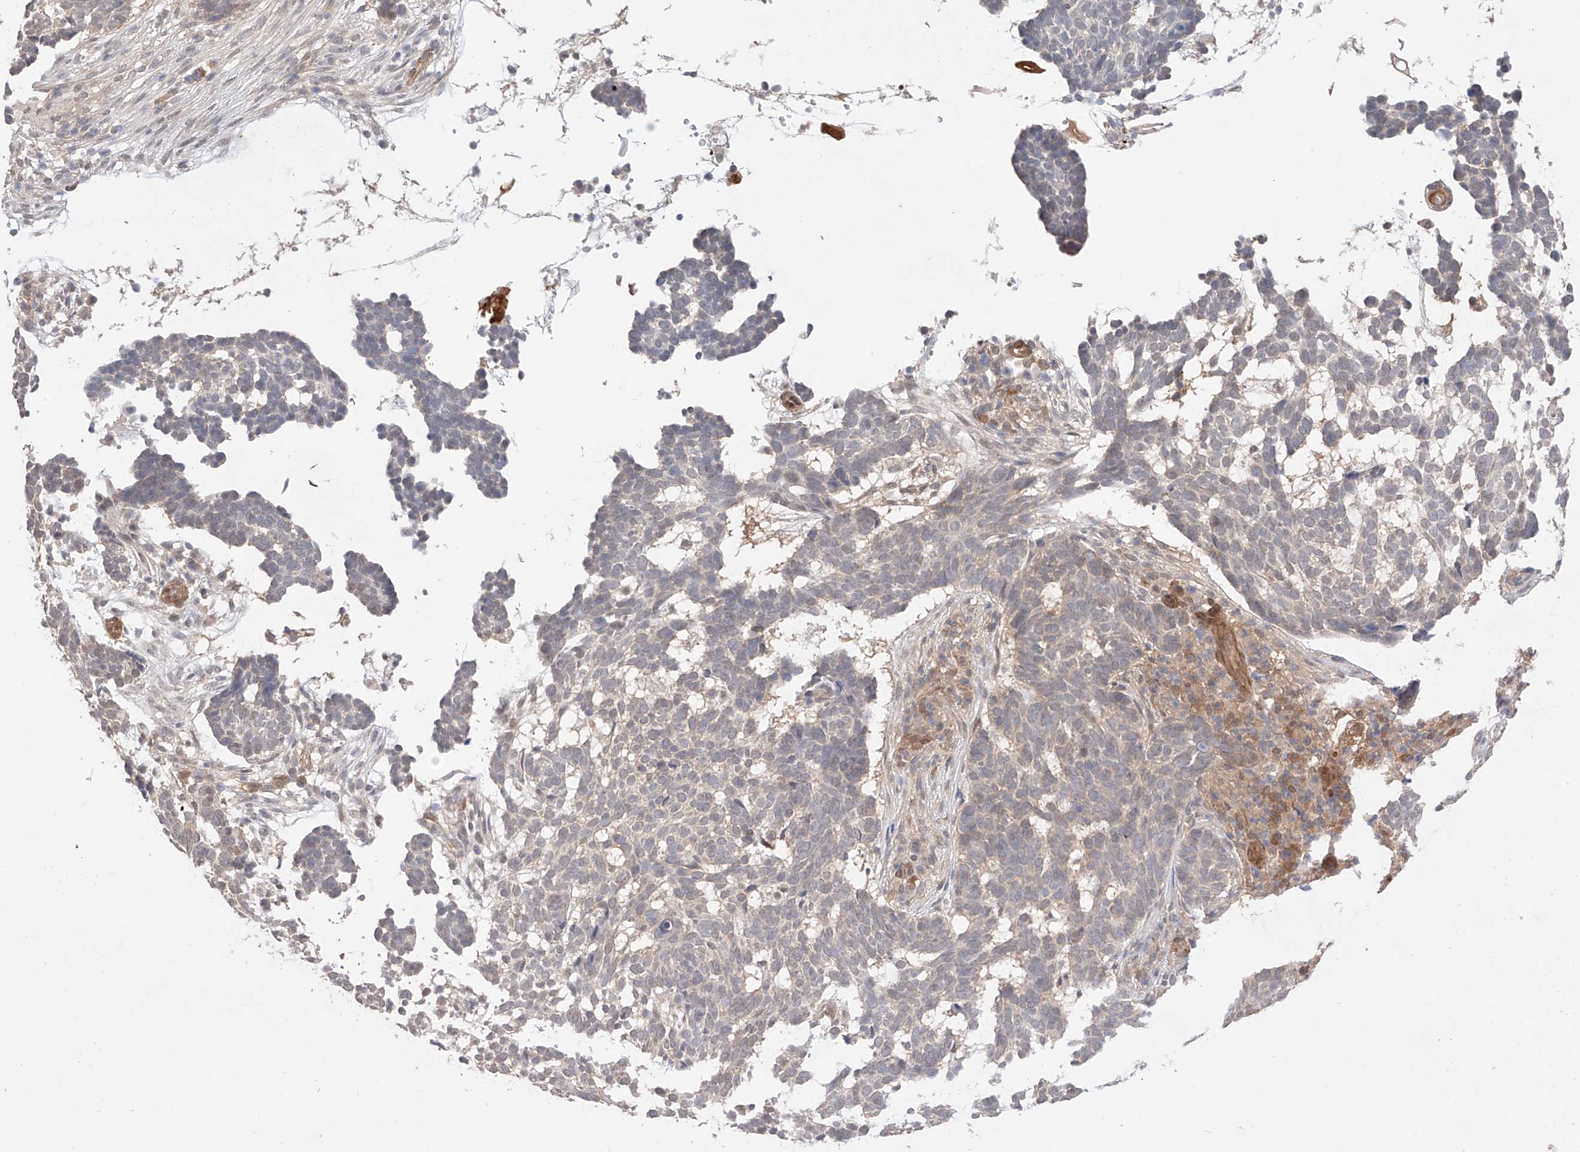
{"staining": {"intensity": "negative", "quantity": "none", "location": "none"}, "tissue": "skin cancer", "cell_type": "Tumor cells", "image_type": "cancer", "snomed": [{"axis": "morphology", "description": "Basal cell carcinoma"}, {"axis": "topography", "description": "Skin"}], "caption": "An immunohistochemistry (IHC) micrograph of skin cancer (basal cell carcinoma) is shown. There is no staining in tumor cells of skin cancer (basal cell carcinoma).", "gene": "ZNF124", "patient": {"sex": "male", "age": 85}}